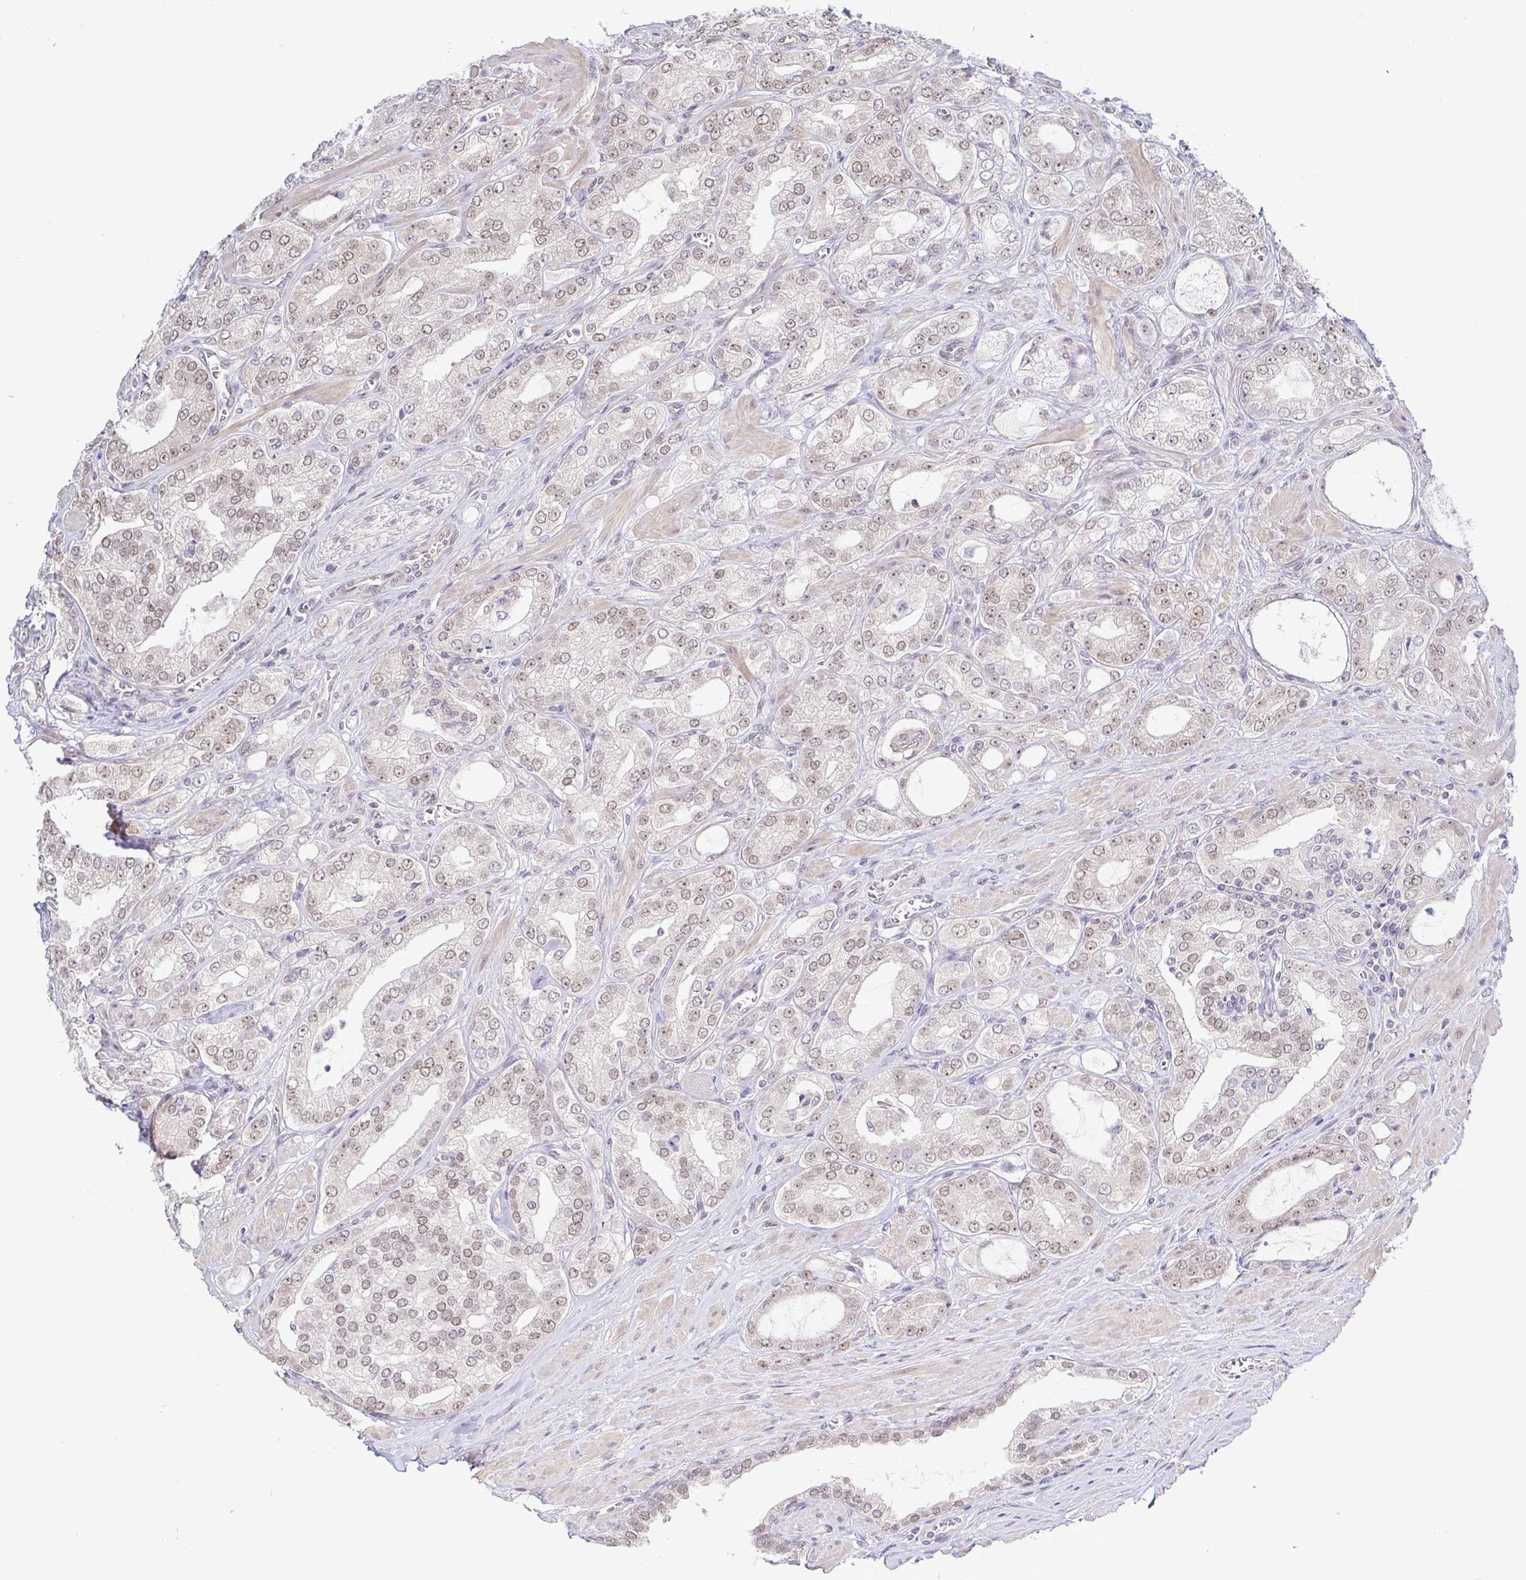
{"staining": {"intensity": "weak", "quantity": ">75%", "location": "nuclear"}, "tissue": "prostate cancer", "cell_type": "Tumor cells", "image_type": "cancer", "snomed": [{"axis": "morphology", "description": "Adenocarcinoma, High grade"}, {"axis": "topography", "description": "Prostate"}], "caption": "Tumor cells reveal weak nuclear expression in about >75% of cells in prostate cancer.", "gene": "HYPK", "patient": {"sex": "male", "age": 66}}